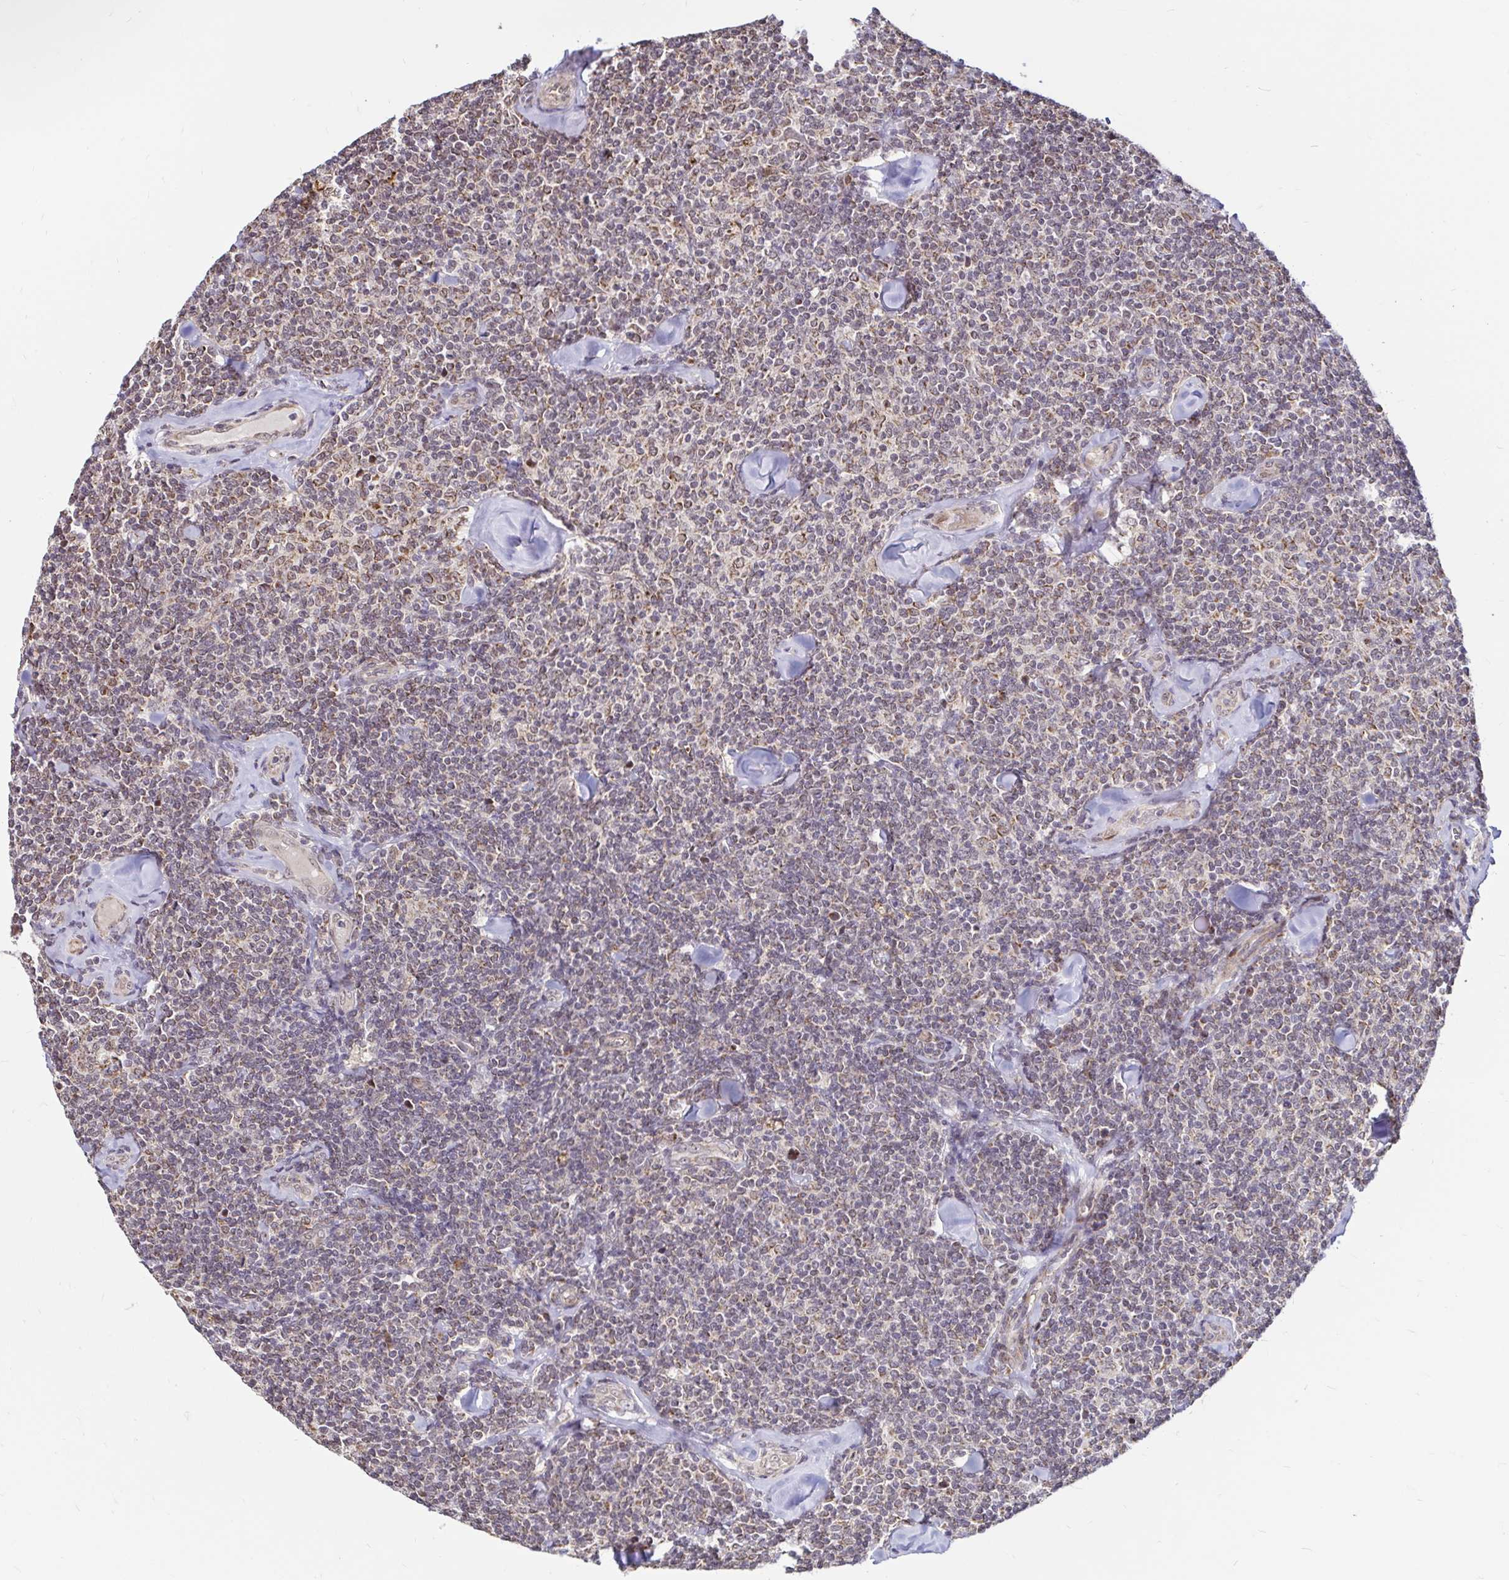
{"staining": {"intensity": "moderate", "quantity": "25%-75%", "location": "cytoplasmic/membranous"}, "tissue": "lymphoma", "cell_type": "Tumor cells", "image_type": "cancer", "snomed": [{"axis": "morphology", "description": "Malignant lymphoma, non-Hodgkin's type, Low grade"}, {"axis": "topography", "description": "Lymph node"}], "caption": "This is a histology image of immunohistochemistry (IHC) staining of lymphoma, which shows moderate positivity in the cytoplasmic/membranous of tumor cells.", "gene": "TIMM50", "patient": {"sex": "female", "age": 56}}